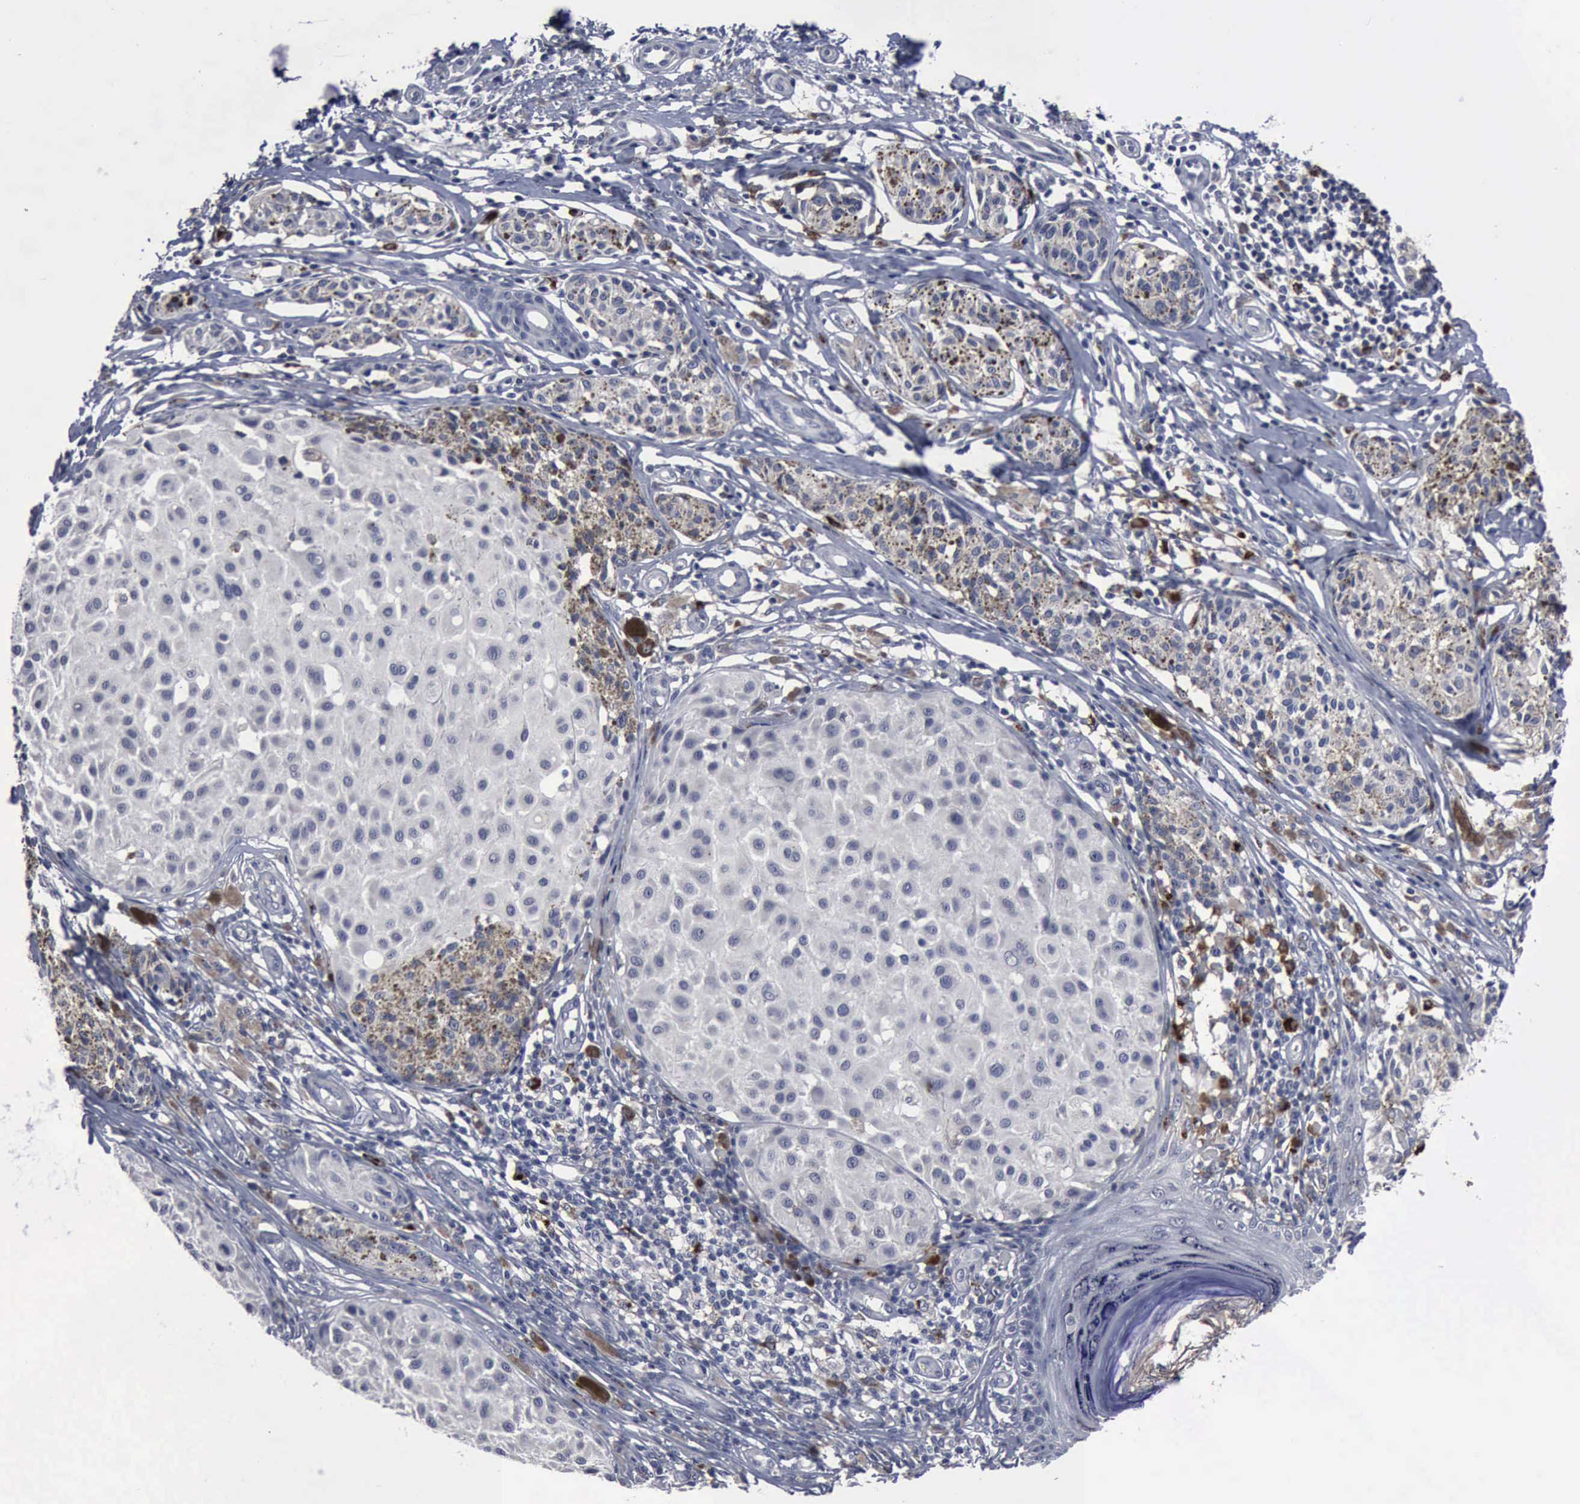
{"staining": {"intensity": "weak", "quantity": "<25%", "location": "cytoplasmic/membranous"}, "tissue": "melanoma", "cell_type": "Tumor cells", "image_type": "cancer", "snomed": [{"axis": "morphology", "description": "Malignant melanoma, NOS"}, {"axis": "topography", "description": "Skin"}], "caption": "This is a photomicrograph of immunohistochemistry (IHC) staining of malignant melanoma, which shows no expression in tumor cells. (DAB immunohistochemistry with hematoxylin counter stain).", "gene": "MYO18B", "patient": {"sex": "male", "age": 36}}